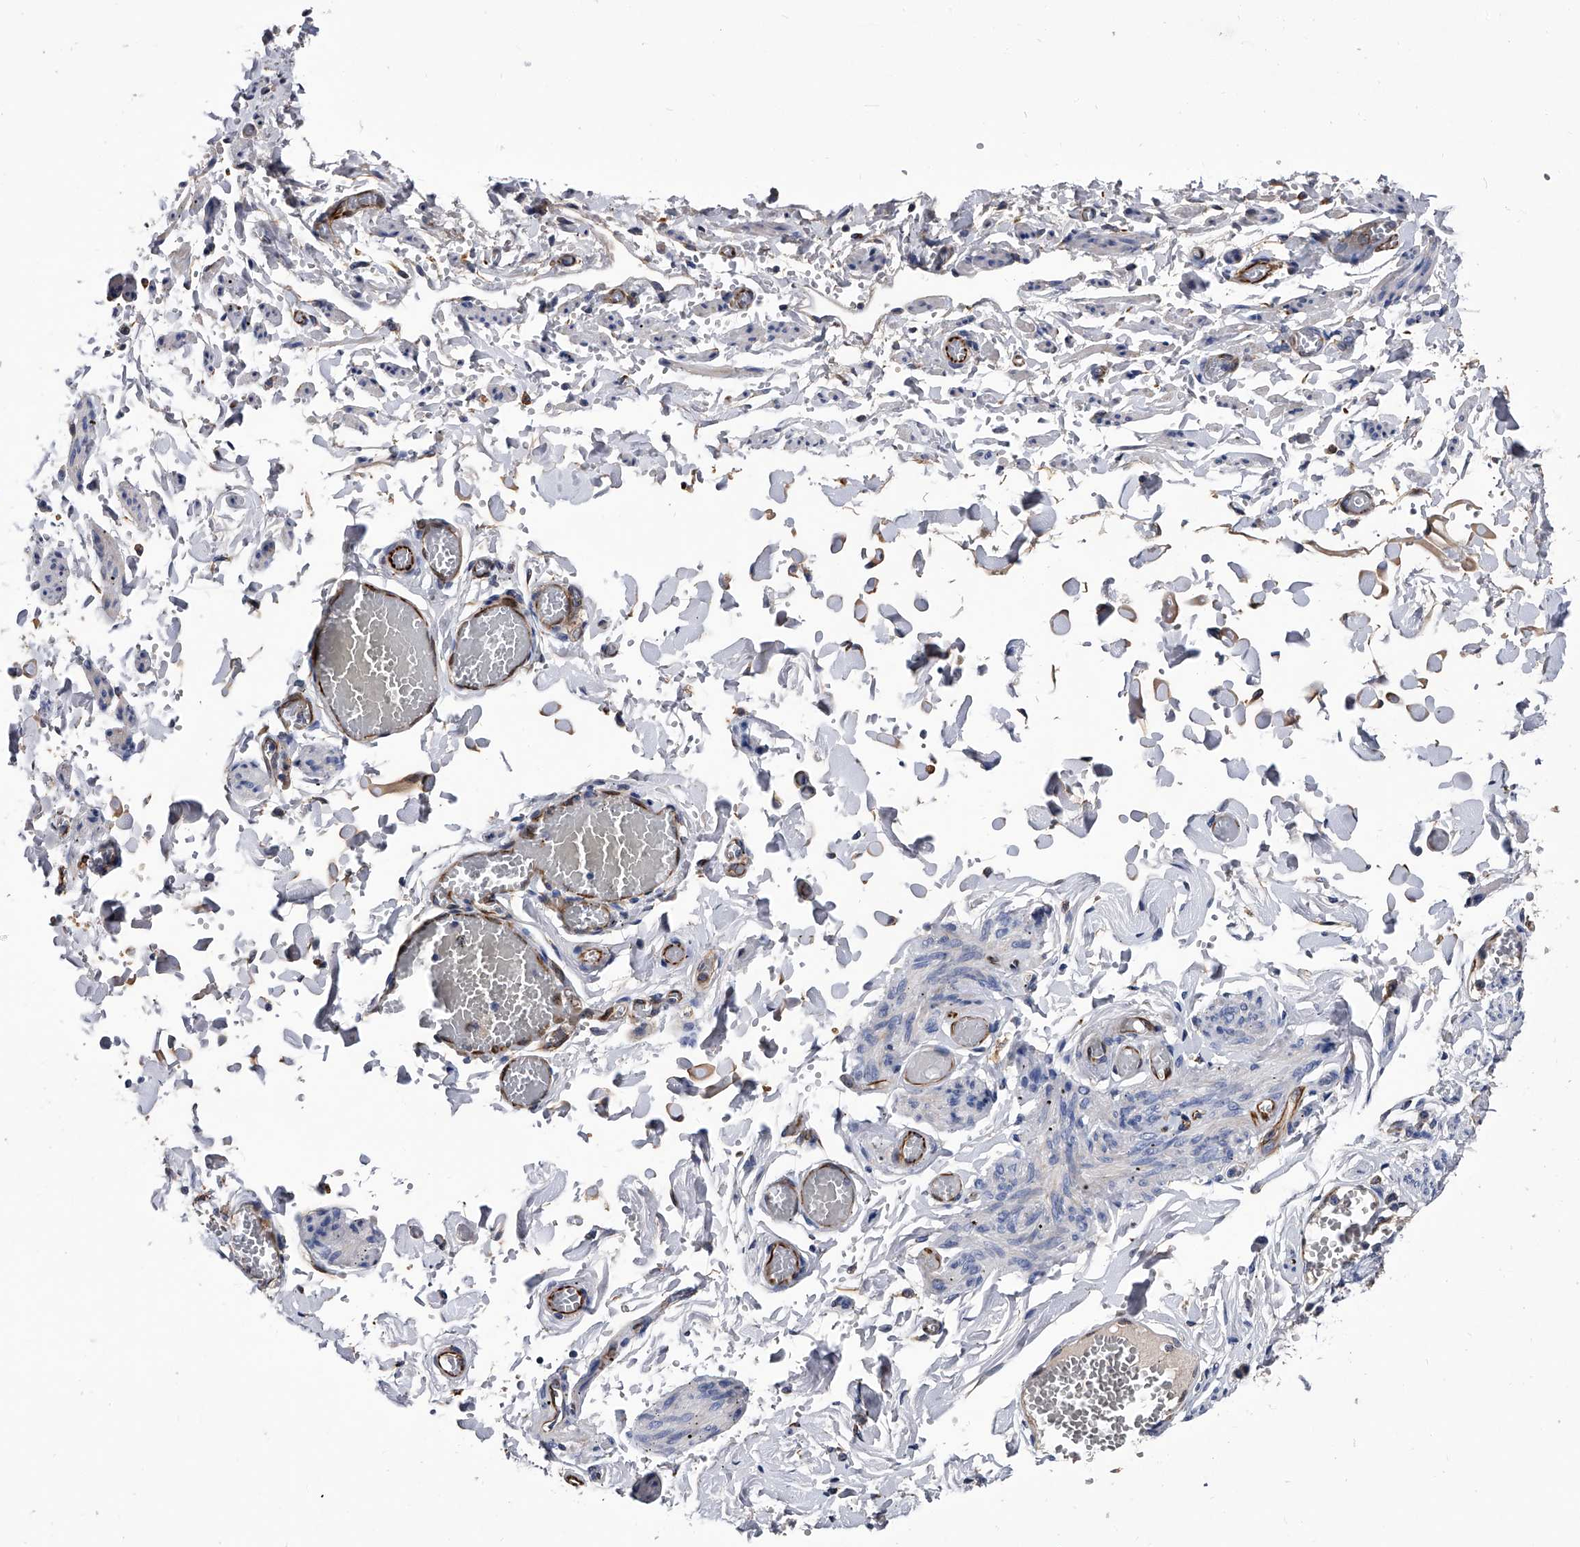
{"staining": {"intensity": "weak", "quantity": ">75%", "location": "cytoplasmic/membranous"}, "tissue": "adipose tissue", "cell_type": "Adipocytes", "image_type": "normal", "snomed": [{"axis": "morphology", "description": "Normal tissue, NOS"}, {"axis": "topography", "description": "Vascular tissue"}, {"axis": "topography", "description": "Fallopian tube"}, {"axis": "topography", "description": "Ovary"}], "caption": "Immunohistochemistry photomicrograph of benign adipose tissue: adipose tissue stained using immunohistochemistry demonstrates low levels of weak protein expression localized specifically in the cytoplasmic/membranous of adipocytes, appearing as a cytoplasmic/membranous brown color.", "gene": "EFCAB7", "patient": {"sex": "female", "age": 67}}